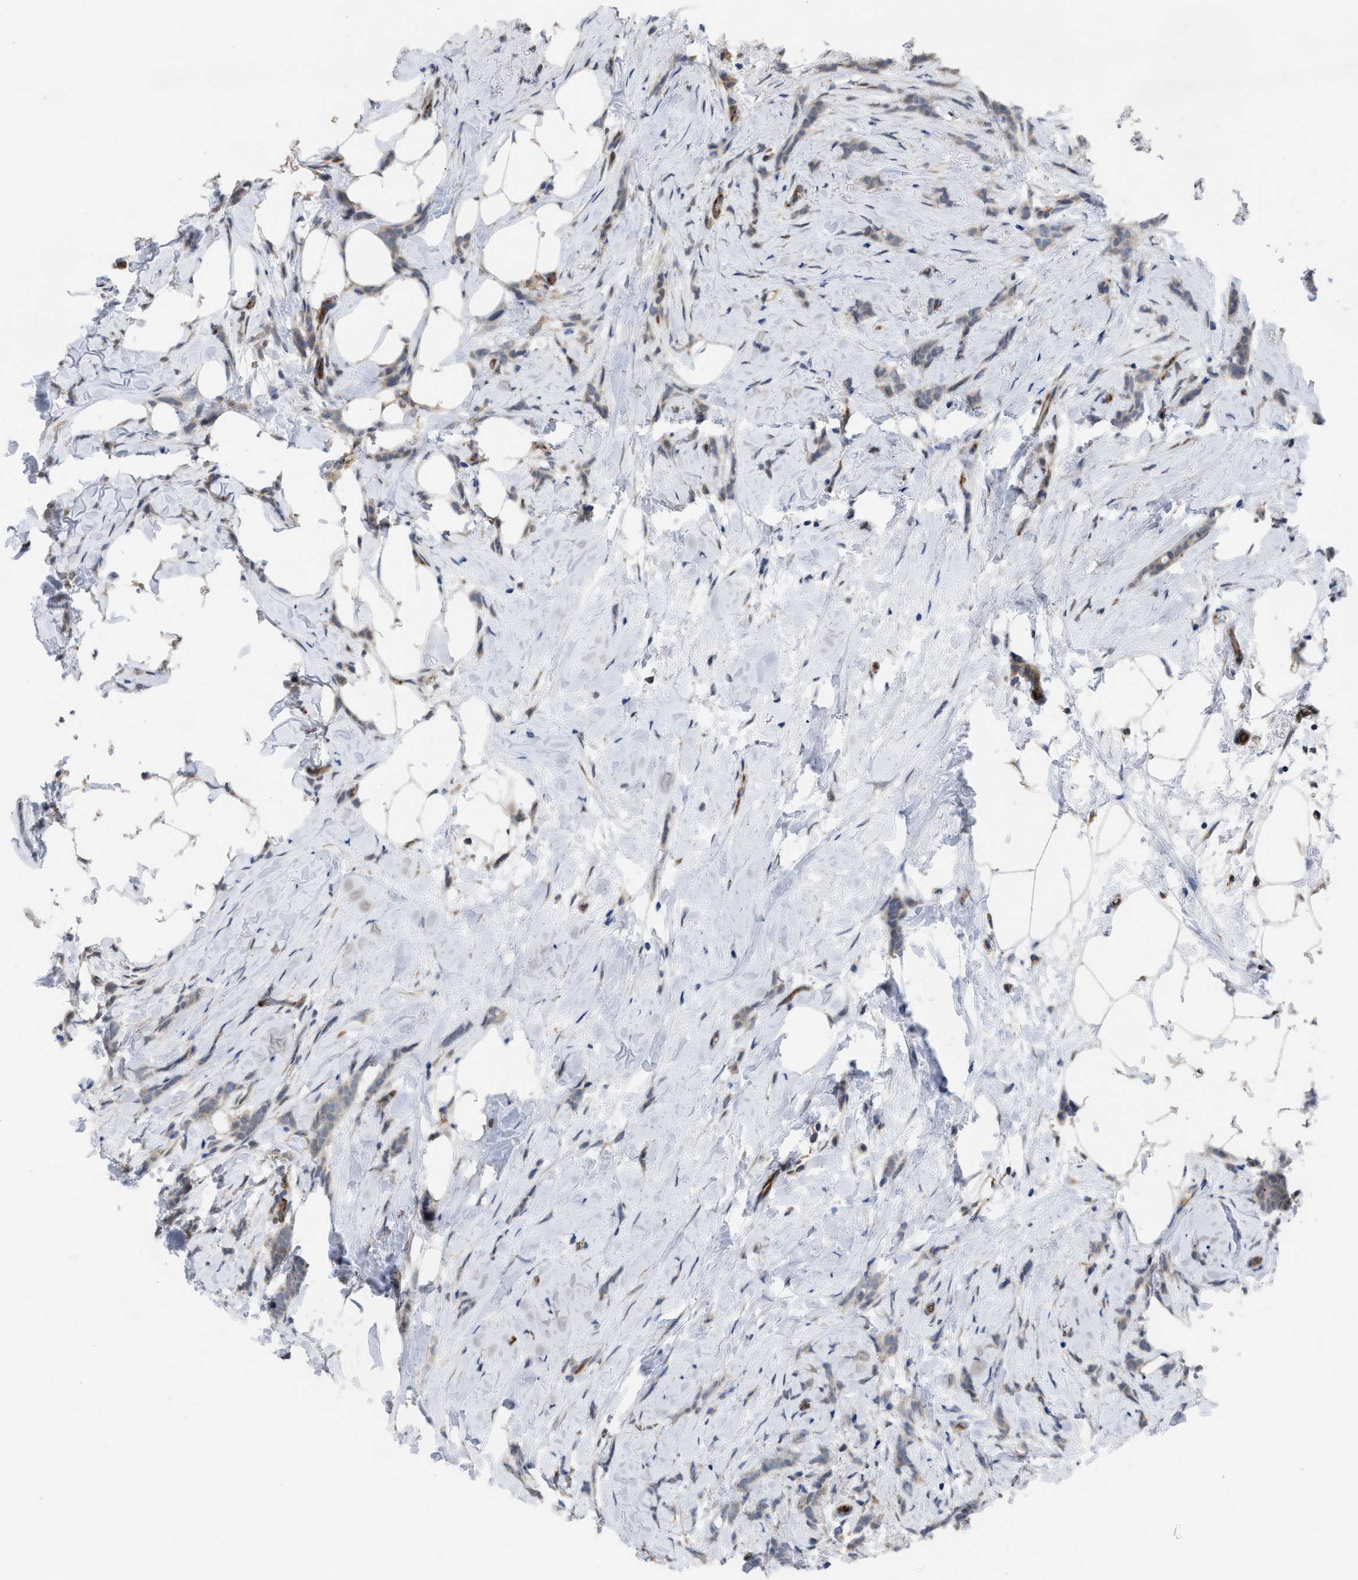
{"staining": {"intensity": "weak", "quantity": ">75%", "location": "cytoplasmic/membranous"}, "tissue": "breast cancer", "cell_type": "Tumor cells", "image_type": "cancer", "snomed": [{"axis": "morphology", "description": "Lobular carcinoma, in situ"}, {"axis": "morphology", "description": "Lobular carcinoma"}, {"axis": "topography", "description": "Breast"}], "caption": "Immunohistochemical staining of lobular carcinoma (breast) shows low levels of weak cytoplasmic/membranous protein staining in about >75% of tumor cells.", "gene": "EOGT", "patient": {"sex": "female", "age": 41}}